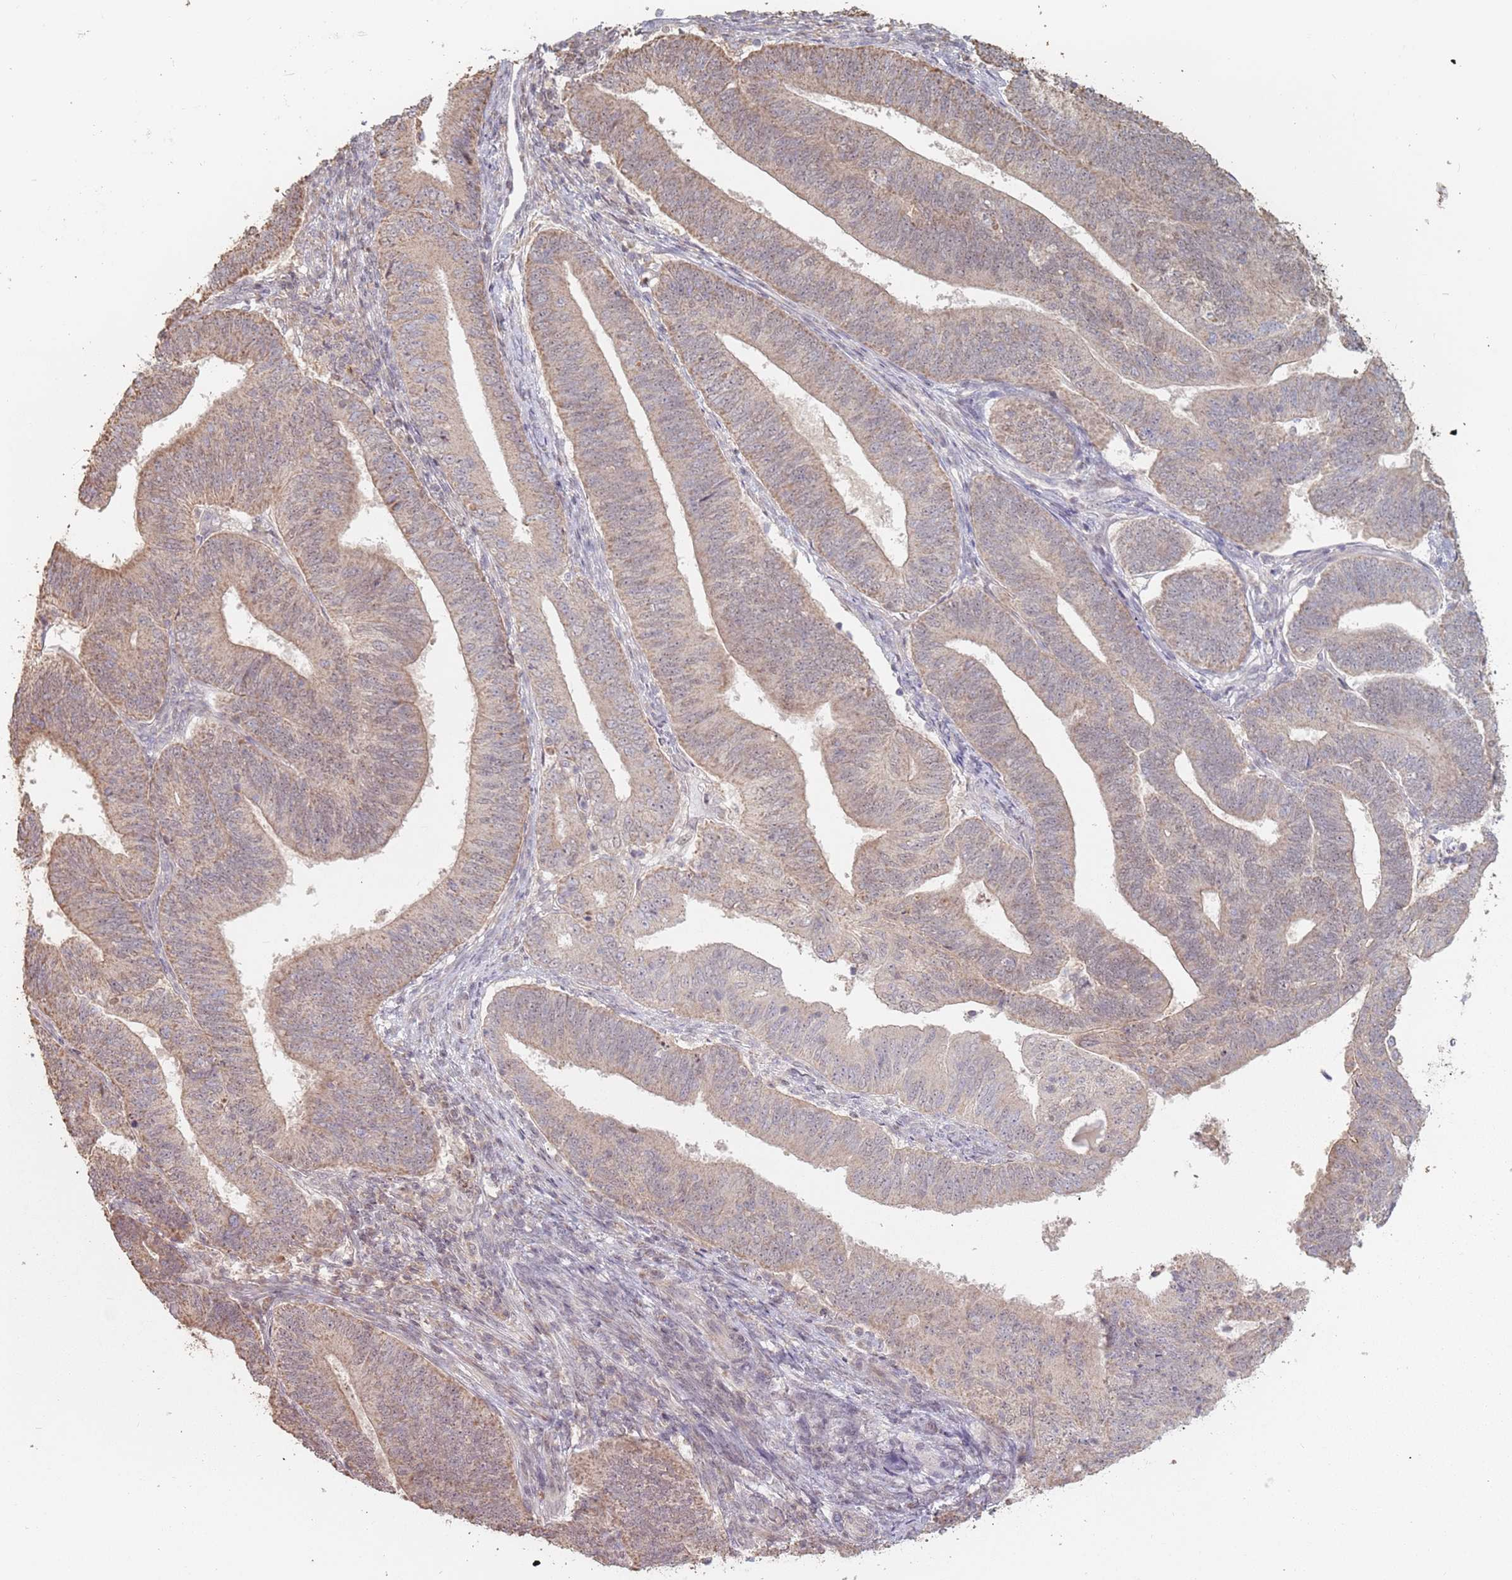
{"staining": {"intensity": "moderate", "quantity": ">75%", "location": "cytoplasmic/membranous"}, "tissue": "endometrial cancer", "cell_type": "Tumor cells", "image_type": "cancer", "snomed": [{"axis": "morphology", "description": "Adenocarcinoma, NOS"}, {"axis": "topography", "description": "Endometrium"}], "caption": "High-magnification brightfield microscopy of endometrial cancer stained with DAB (3,3'-diaminobenzidine) (brown) and counterstained with hematoxylin (blue). tumor cells exhibit moderate cytoplasmic/membranous expression is appreciated in approximately>75% of cells.", "gene": "VPS52", "patient": {"sex": "female", "age": 70}}